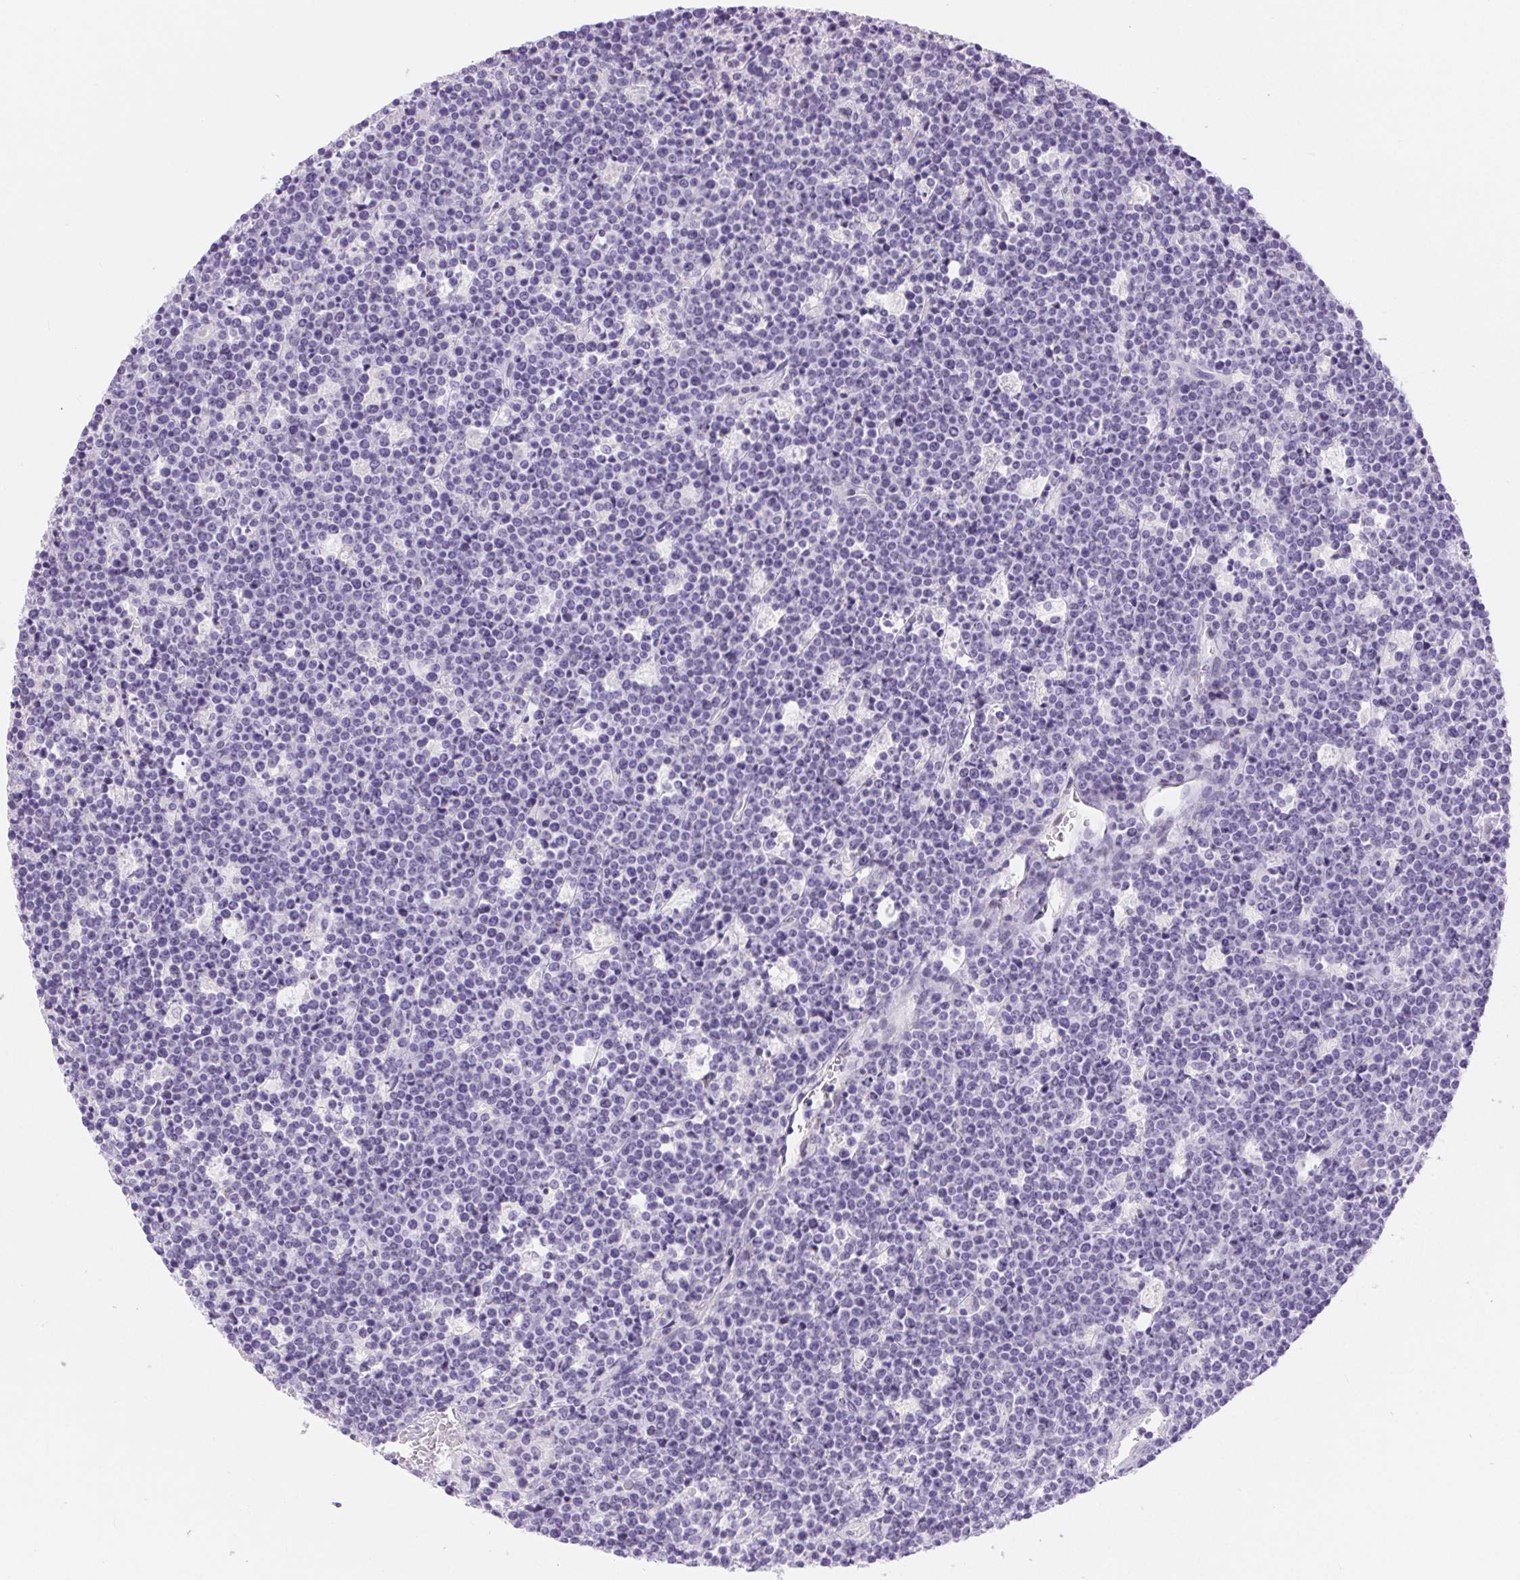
{"staining": {"intensity": "negative", "quantity": "none", "location": "none"}, "tissue": "lymphoma", "cell_type": "Tumor cells", "image_type": "cancer", "snomed": [{"axis": "morphology", "description": "Malignant lymphoma, non-Hodgkin's type, High grade"}, {"axis": "topography", "description": "Ovary"}], "caption": "An image of human high-grade malignant lymphoma, non-Hodgkin's type is negative for staining in tumor cells. Brightfield microscopy of IHC stained with DAB (brown) and hematoxylin (blue), captured at high magnification.", "gene": "CLDN16", "patient": {"sex": "female", "age": 56}}